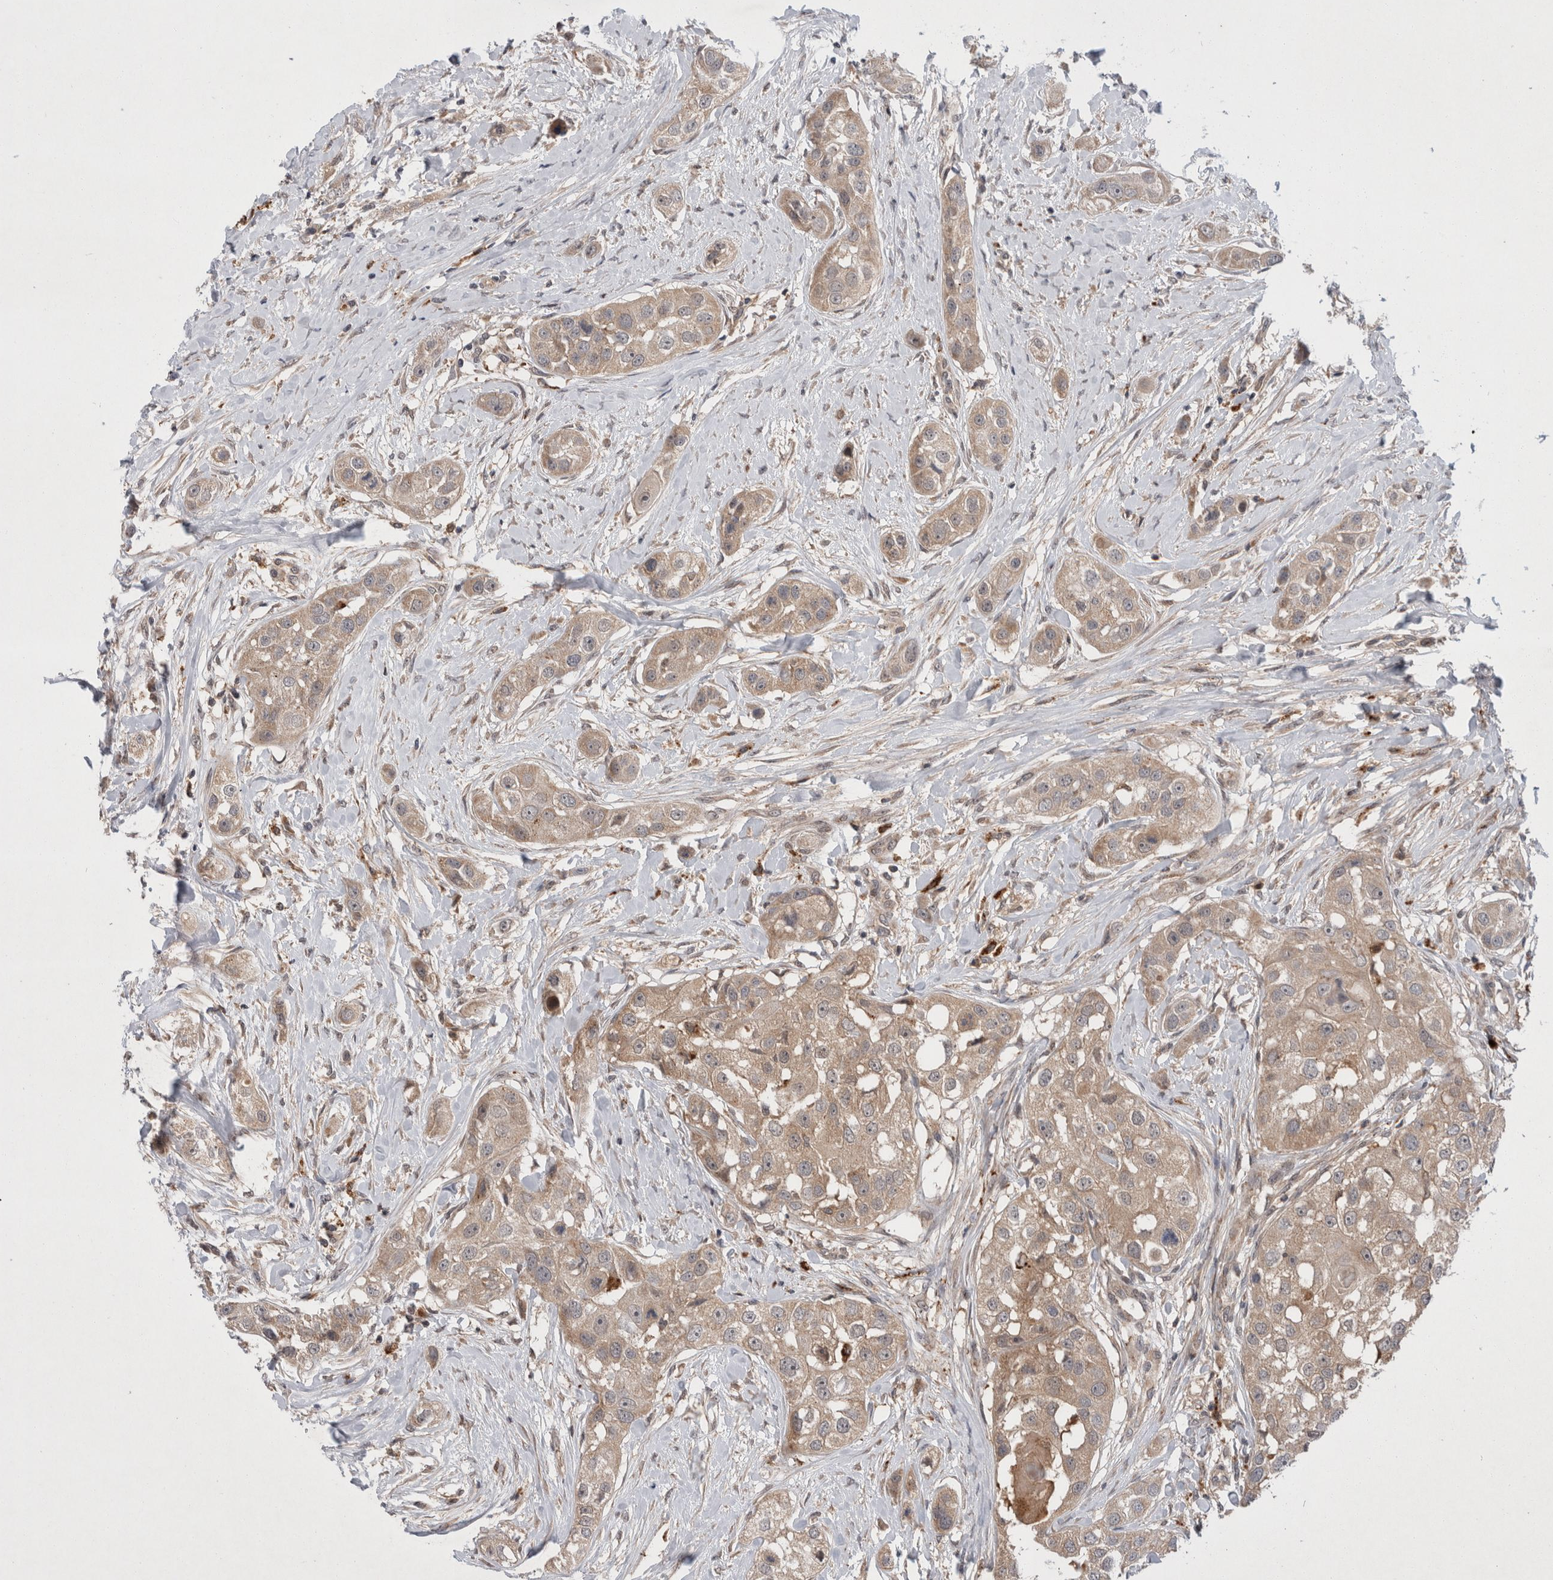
{"staining": {"intensity": "weak", "quantity": ">75%", "location": "cytoplasmic/membranous"}, "tissue": "head and neck cancer", "cell_type": "Tumor cells", "image_type": "cancer", "snomed": [{"axis": "morphology", "description": "Normal tissue, NOS"}, {"axis": "morphology", "description": "Squamous cell carcinoma, NOS"}, {"axis": "topography", "description": "Skeletal muscle"}, {"axis": "topography", "description": "Head-Neck"}], "caption": "Head and neck cancer (squamous cell carcinoma) stained for a protein shows weak cytoplasmic/membranous positivity in tumor cells.", "gene": "MRPL37", "patient": {"sex": "male", "age": 51}}